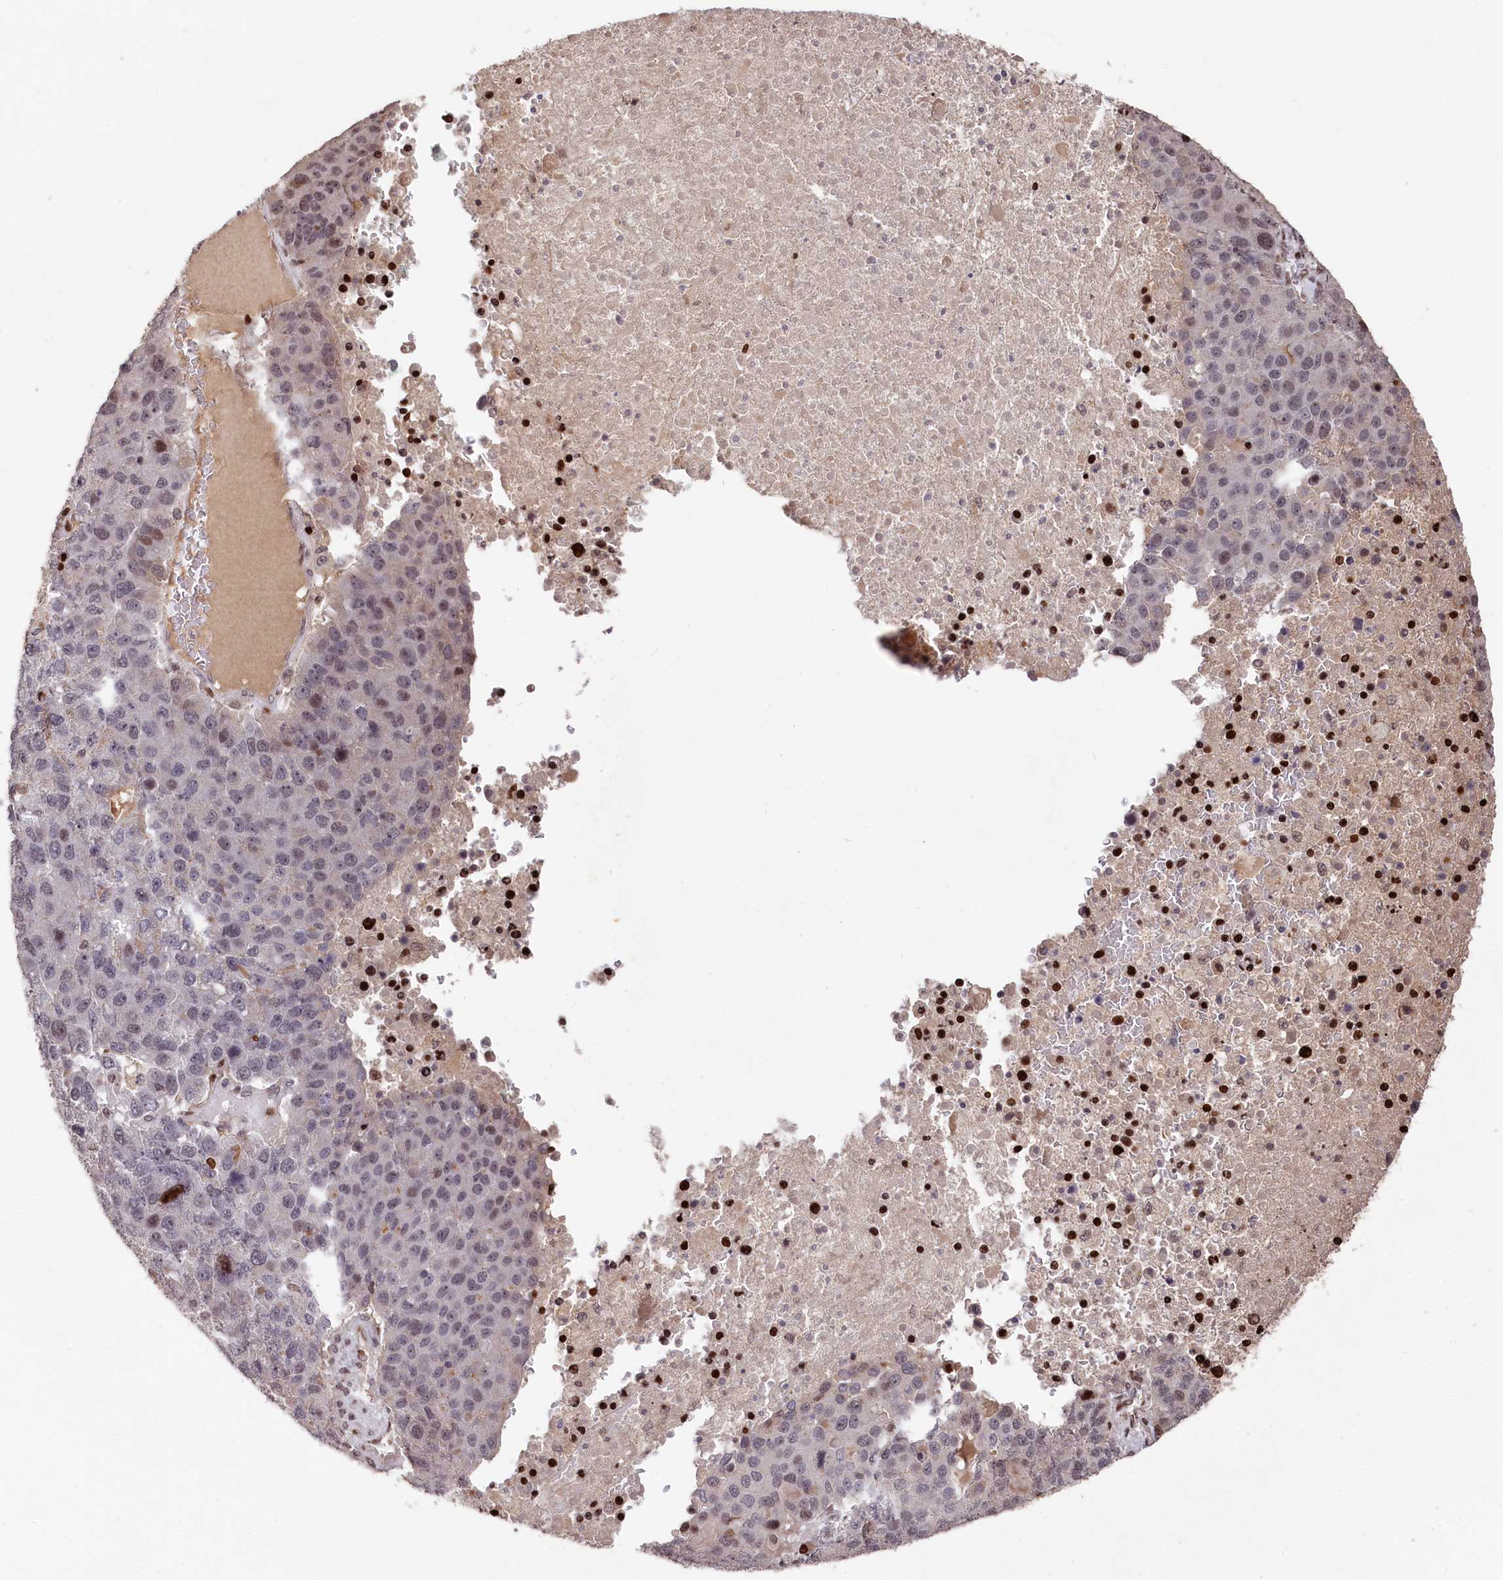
{"staining": {"intensity": "moderate", "quantity": "<25%", "location": "nuclear"}, "tissue": "pancreatic cancer", "cell_type": "Tumor cells", "image_type": "cancer", "snomed": [{"axis": "morphology", "description": "Adenocarcinoma, NOS"}, {"axis": "topography", "description": "Pancreas"}], "caption": "Human pancreatic cancer stained with a brown dye demonstrates moderate nuclear positive expression in about <25% of tumor cells.", "gene": "MCF2L2", "patient": {"sex": "female", "age": 61}}